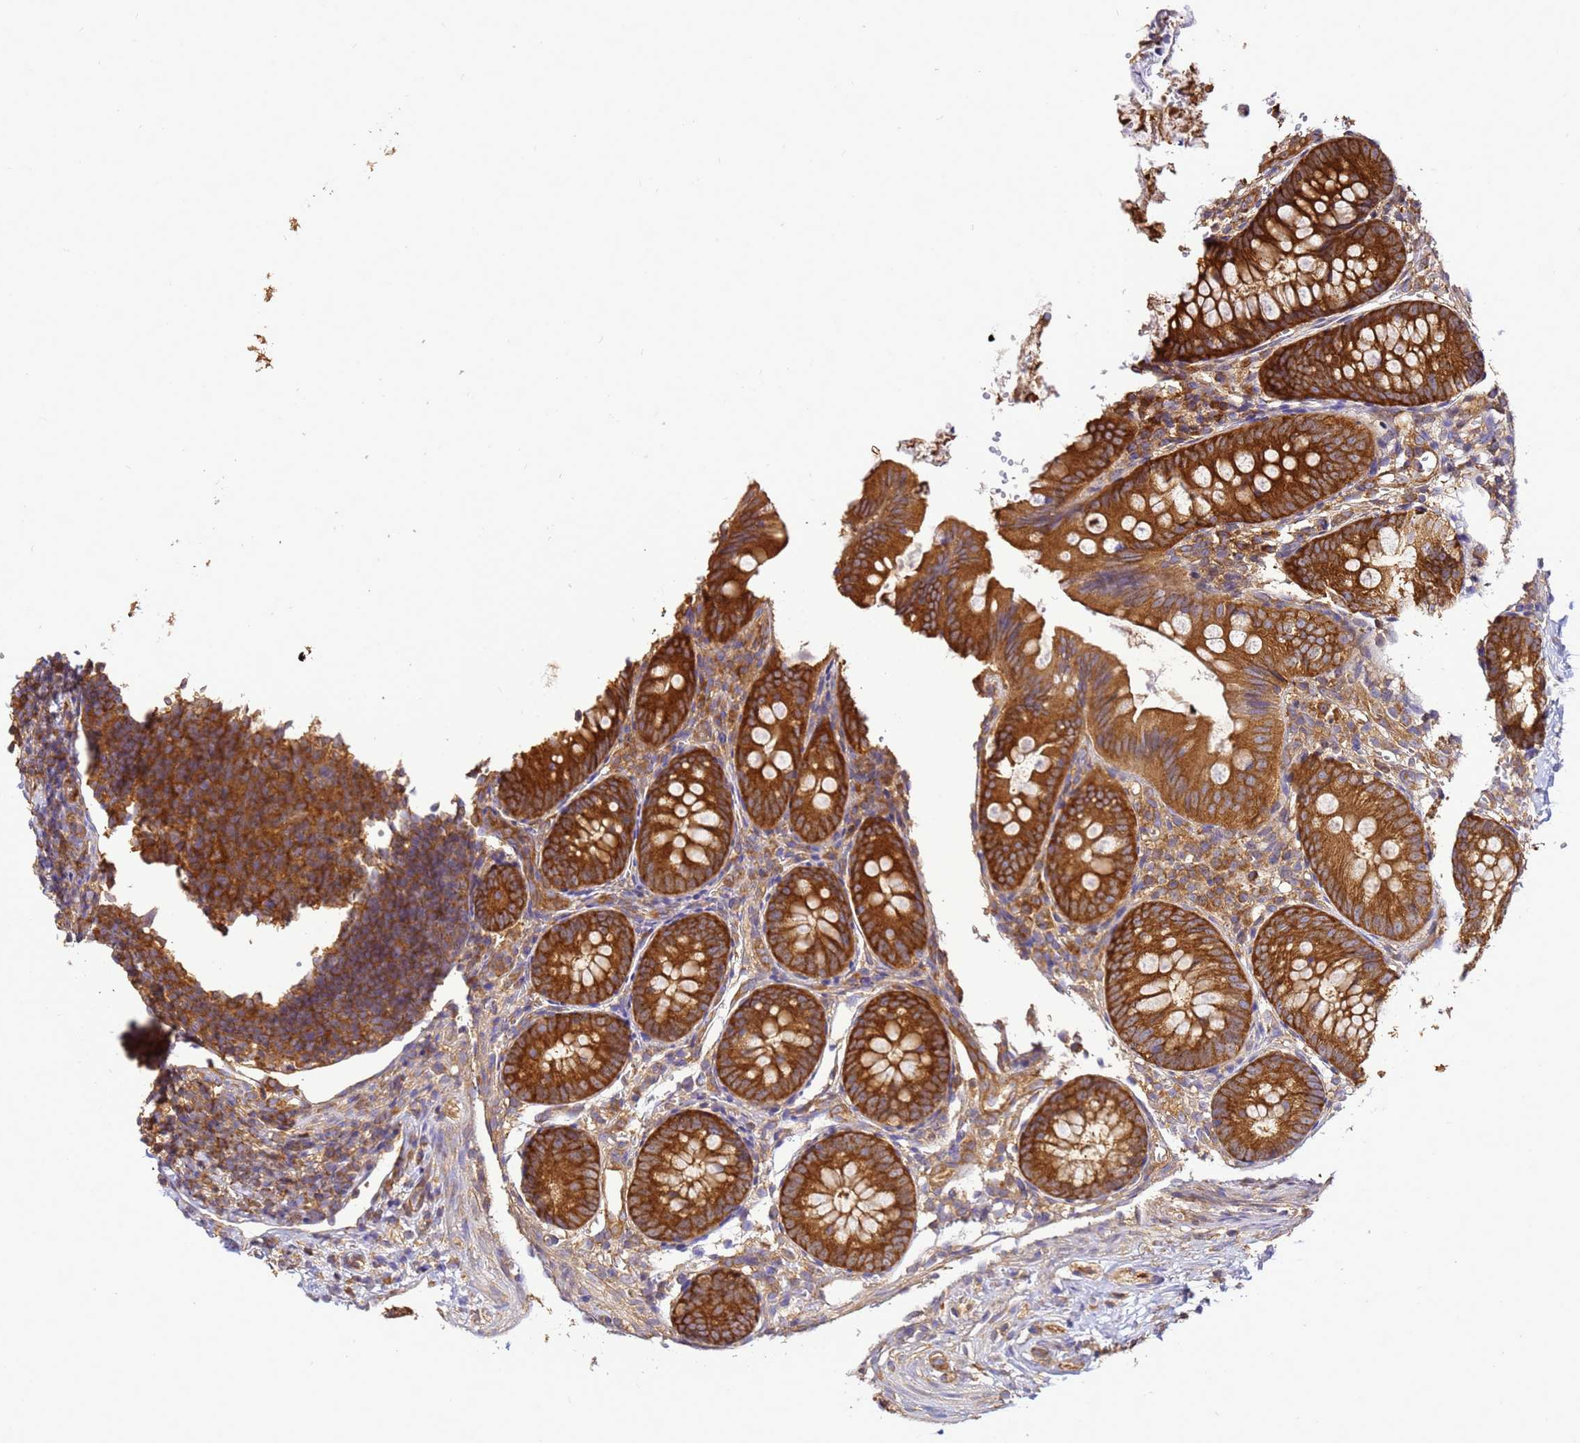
{"staining": {"intensity": "strong", "quantity": ">75%", "location": "cytoplasmic/membranous"}, "tissue": "appendix", "cell_type": "Glandular cells", "image_type": "normal", "snomed": [{"axis": "morphology", "description": "Normal tissue, NOS"}, {"axis": "topography", "description": "Appendix"}], "caption": "This is an image of immunohistochemistry staining of unremarkable appendix, which shows strong expression in the cytoplasmic/membranous of glandular cells.", "gene": "NARS1", "patient": {"sex": "male", "age": 1}}